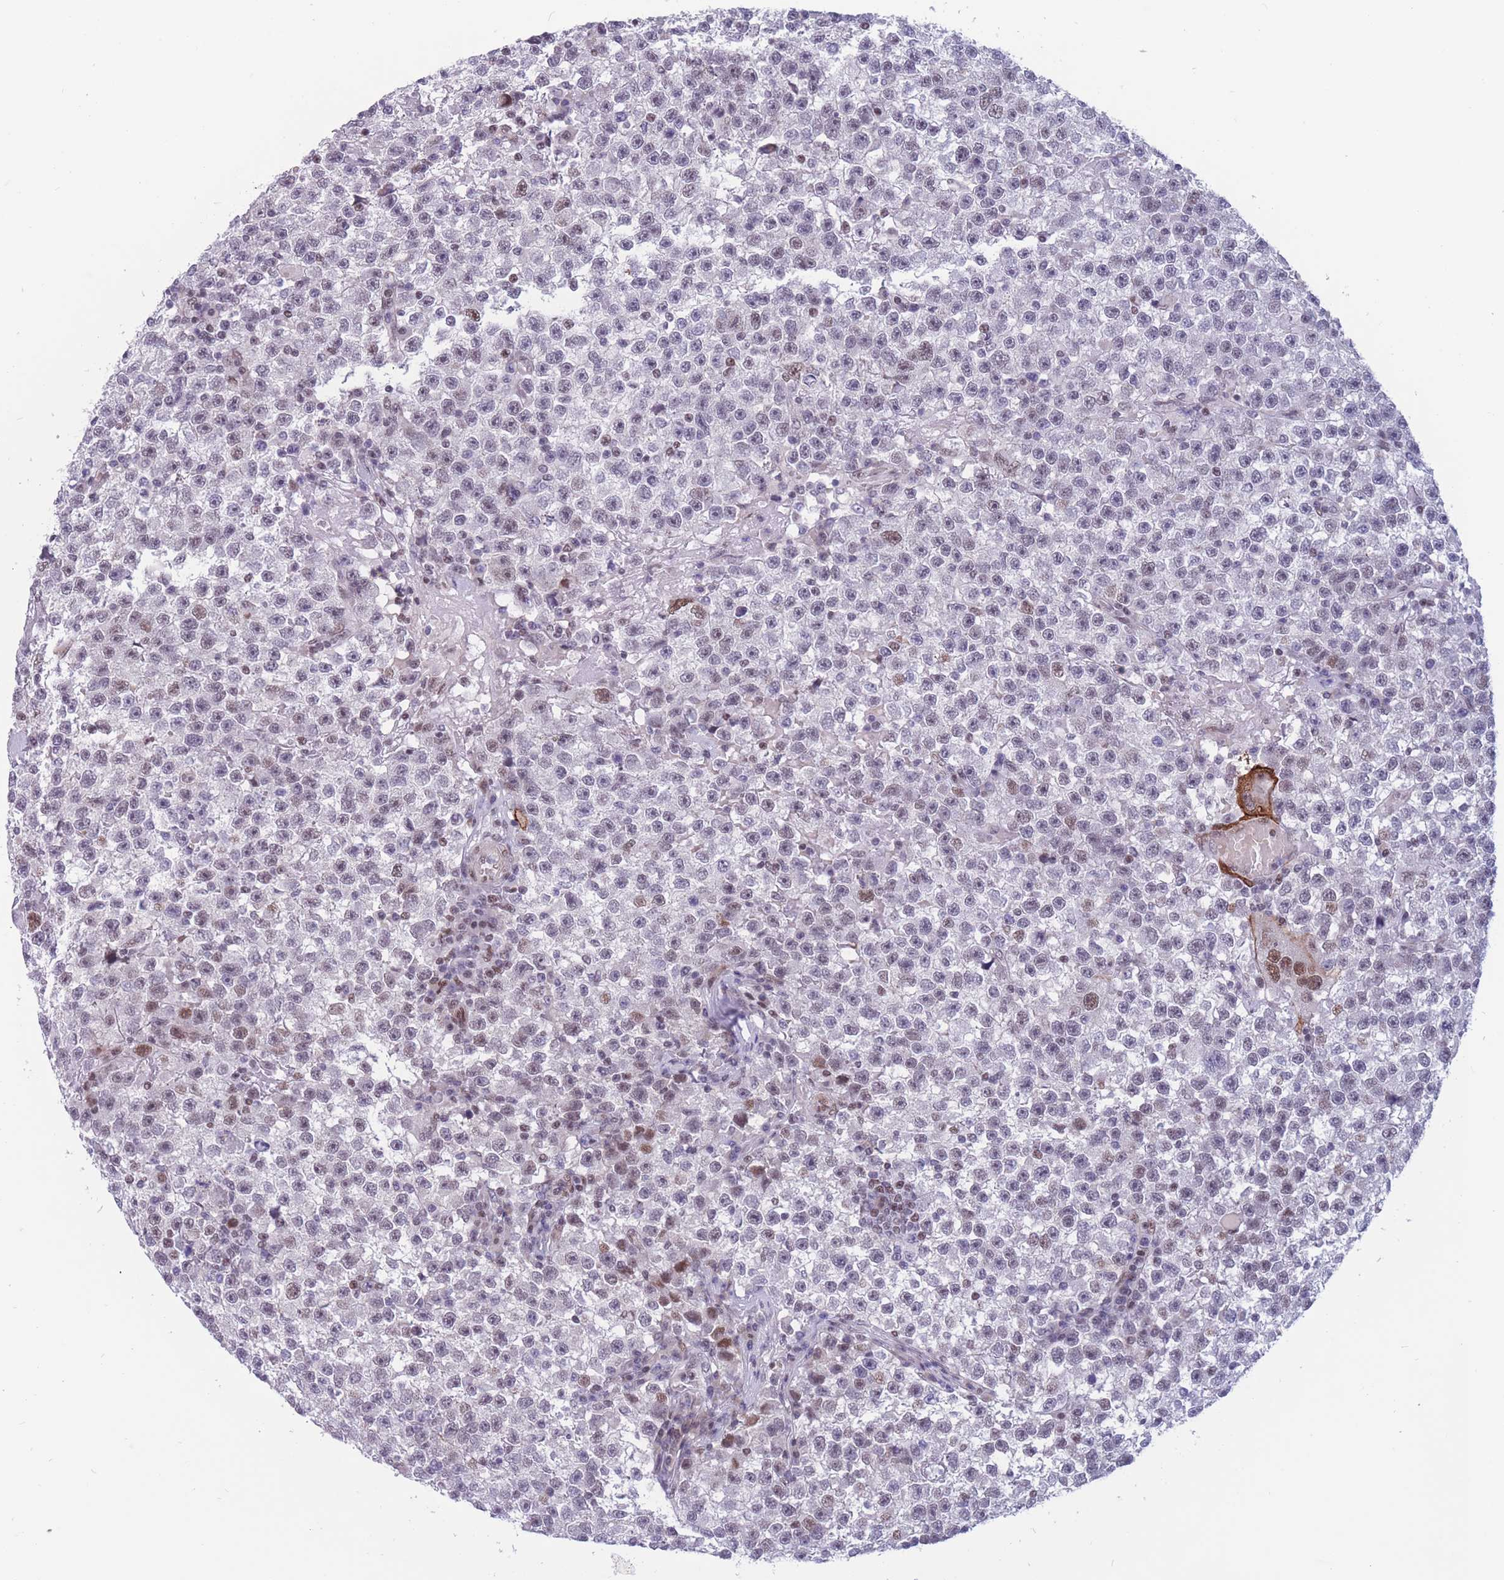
{"staining": {"intensity": "negative", "quantity": "none", "location": "none"}, "tissue": "testis cancer", "cell_type": "Tumor cells", "image_type": "cancer", "snomed": [{"axis": "morphology", "description": "Seminoma, NOS"}, {"axis": "topography", "description": "Testis"}], "caption": "Immunohistochemical staining of testis cancer (seminoma) shows no significant expression in tumor cells. (Immunohistochemistry, brightfield microscopy, high magnification).", "gene": "BCL9L", "patient": {"sex": "male", "age": 22}}